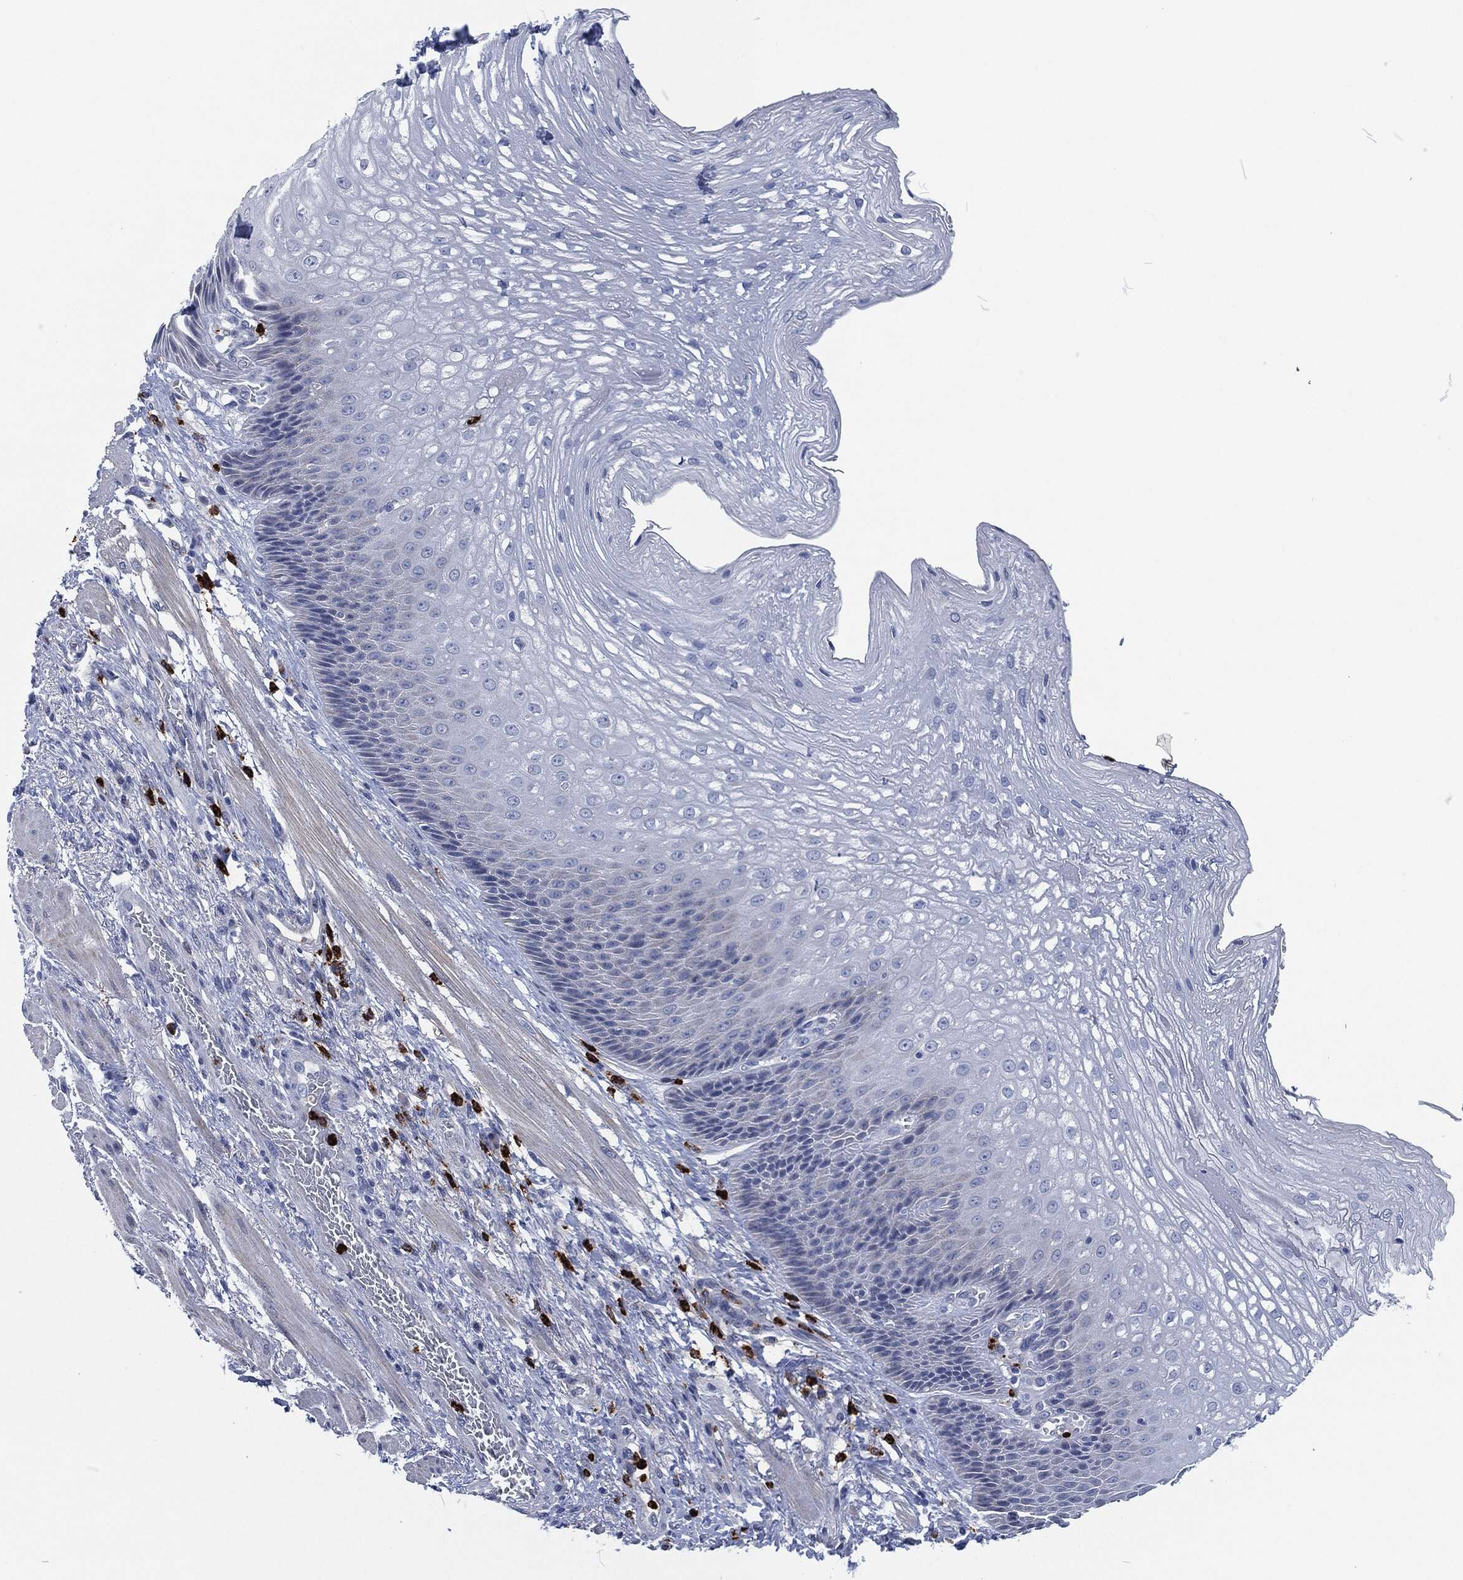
{"staining": {"intensity": "negative", "quantity": "none", "location": "none"}, "tissue": "esophagus", "cell_type": "Squamous epithelial cells", "image_type": "normal", "snomed": [{"axis": "morphology", "description": "Normal tissue, NOS"}, {"axis": "topography", "description": "Esophagus"}], "caption": "Immunohistochemical staining of normal human esophagus exhibits no significant staining in squamous epithelial cells. Brightfield microscopy of immunohistochemistry stained with DAB (3,3'-diaminobenzidine) (brown) and hematoxylin (blue), captured at high magnification.", "gene": "MPO", "patient": {"sex": "male", "age": 63}}